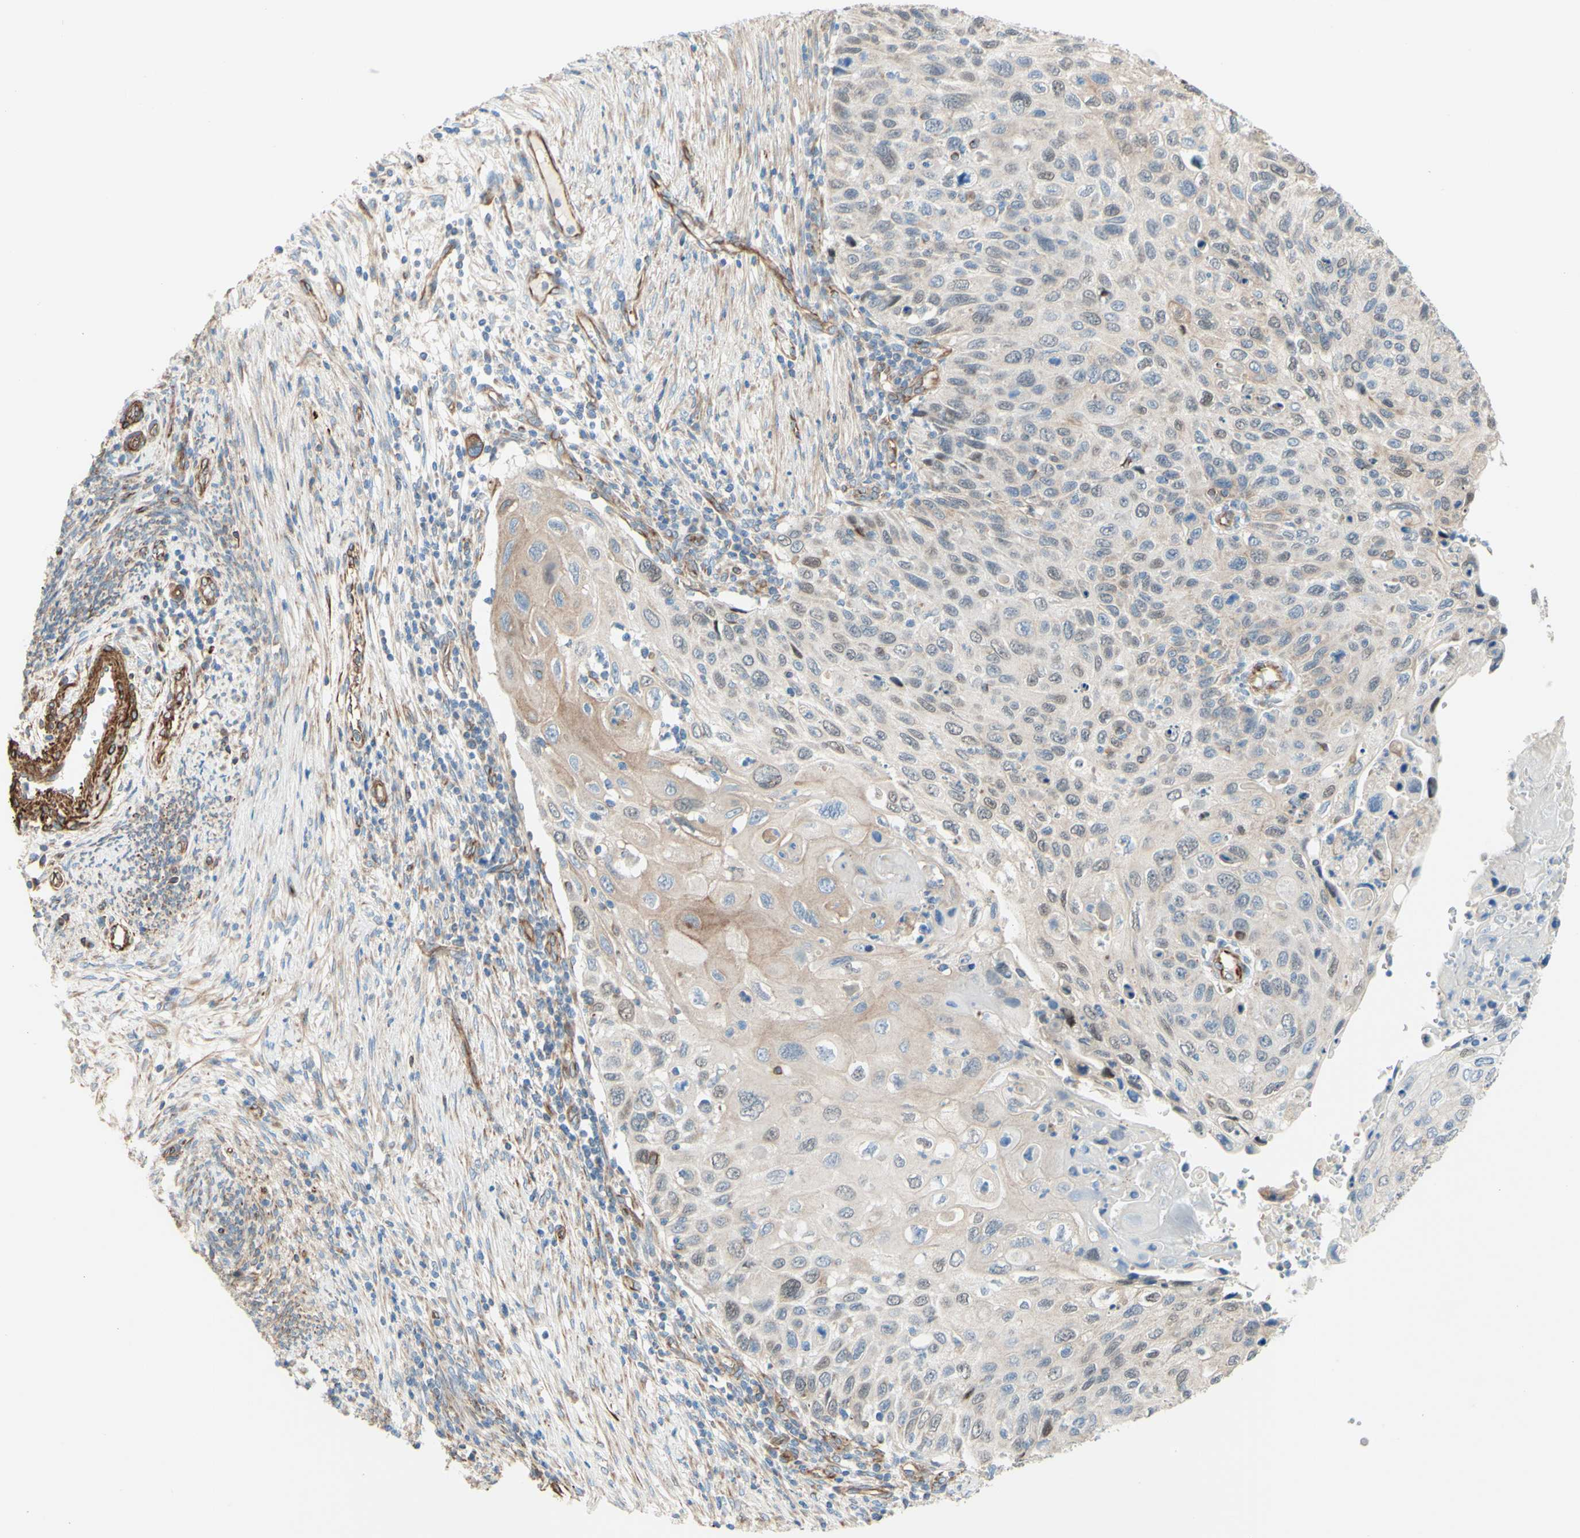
{"staining": {"intensity": "weak", "quantity": ">75%", "location": "cytoplasmic/membranous,nuclear"}, "tissue": "cervical cancer", "cell_type": "Tumor cells", "image_type": "cancer", "snomed": [{"axis": "morphology", "description": "Squamous cell carcinoma, NOS"}, {"axis": "topography", "description": "Cervix"}], "caption": "Squamous cell carcinoma (cervical) stained for a protein displays weak cytoplasmic/membranous and nuclear positivity in tumor cells. Nuclei are stained in blue.", "gene": "ENDOD1", "patient": {"sex": "female", "age": 70}}